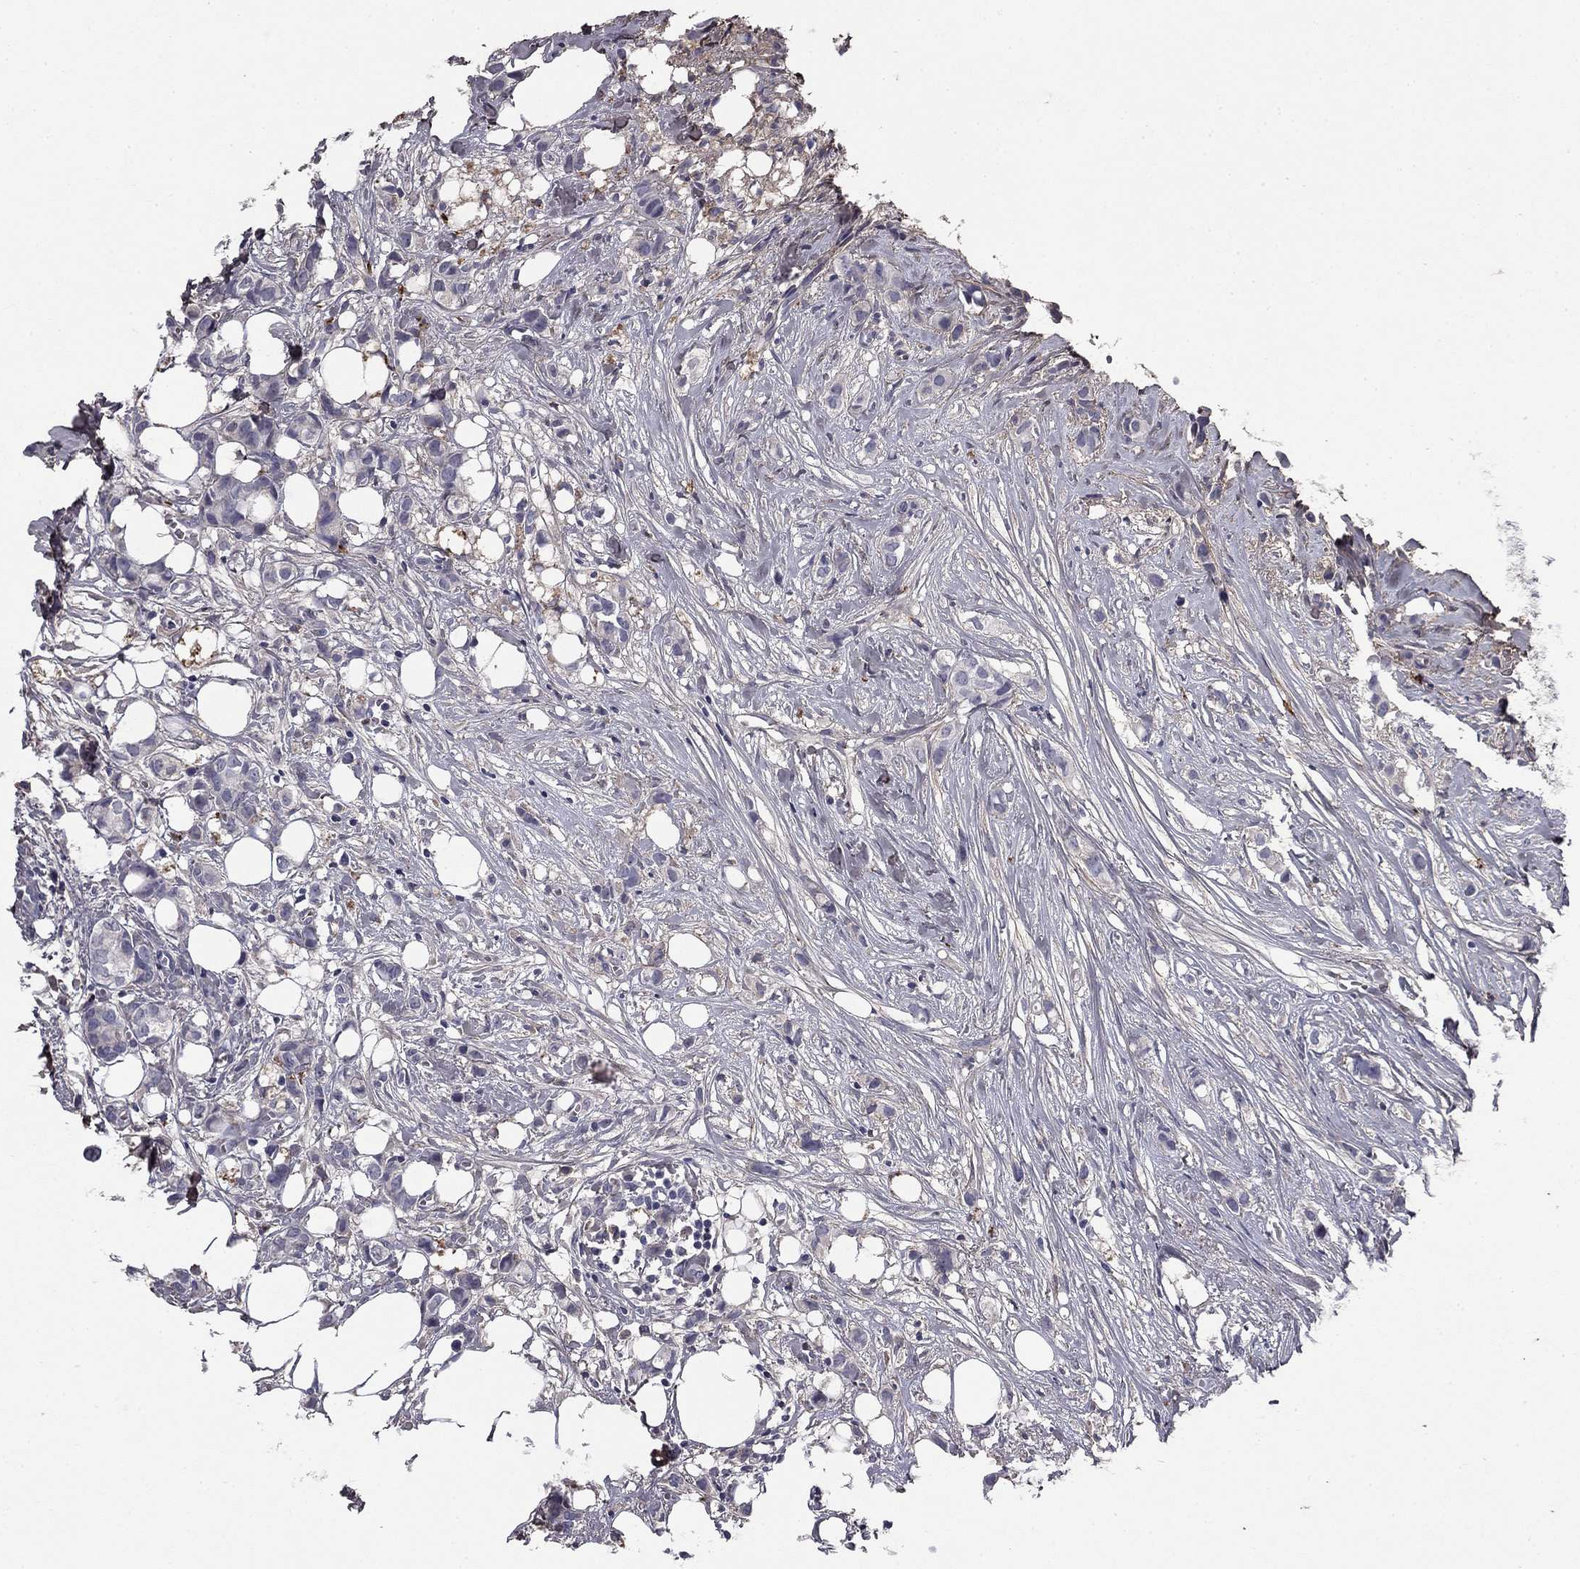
{"staining": {"intensity": "negative", "quantity": "none", "location": "none"}, "tissue": "breast cancer", "cell_type": "Tumor cells", "image_type": "cancer", "snomed": [{"axis": "morphology", "description": "Duct carcinoma"}, {"axis": "topography", "description": "Breast"}], "caption": "There is no significant positivity in tumor cells of breast infiltrating ductal carcinoma.", "gene": "COL2A1", "patient": {"sex": "female", "age": 85}}